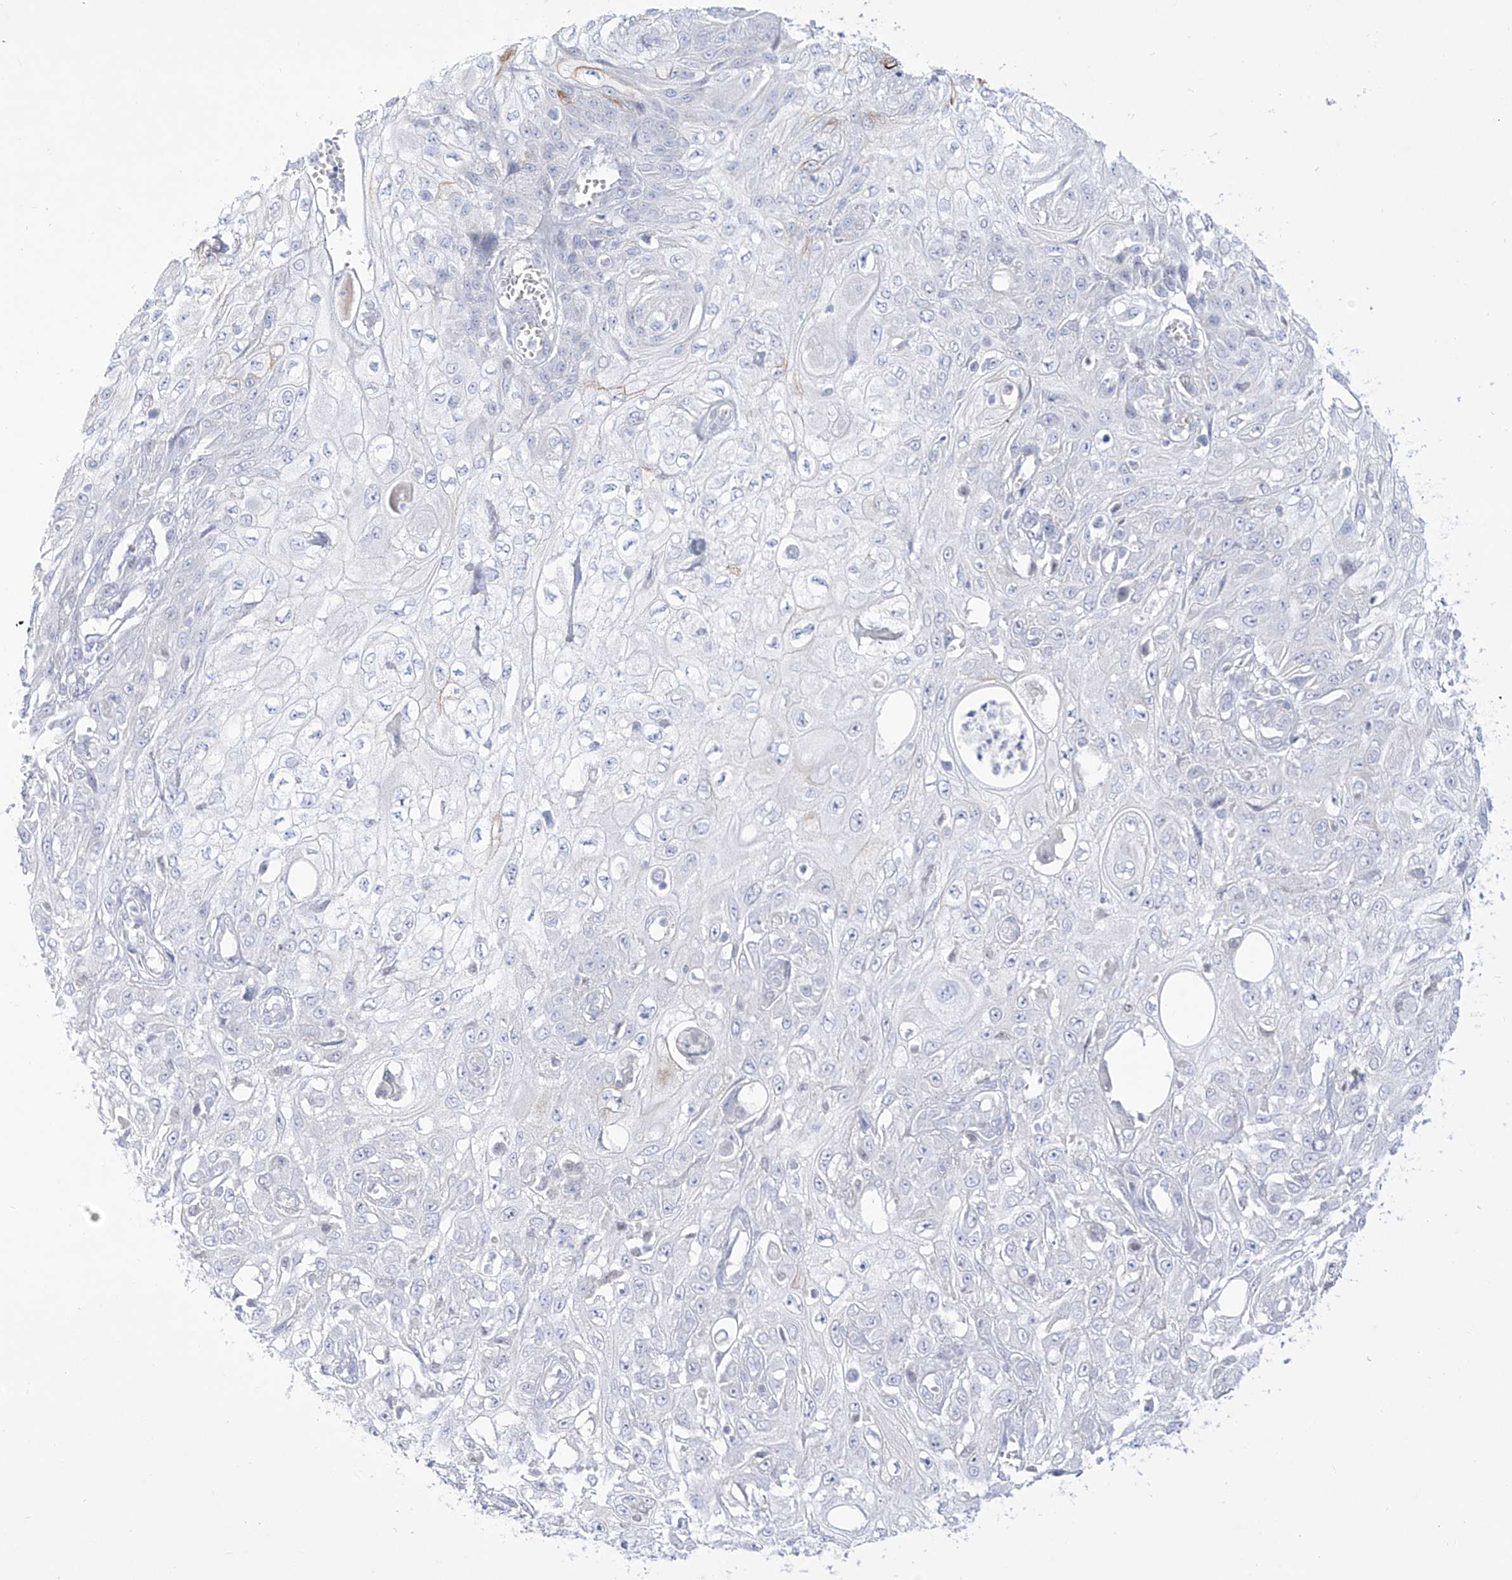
{"staining": {"intensity": "negative", "quantity": "none", "location": "none"}, "tissue": "skin cancer", "cell_type": "Tumor cells", "image_type": "cancer", "snomed": [{"axis": "morphology", "description": "Squamous cell carcinoma, NOS"}, {"axis": "morphology", "description": "Squamous cell carcinoma, metastatic, NOS"}, {"axis": "topography", "description": "Skin"}, {"axis": "topography", "description": "Lymph node"}], "caption": "Immunohistochemical staining of metastatic squamous cell carcinoma (skin) exhibits no significant staining in tumor cells.", "gene": "DMKN", "patient": {"sex": "male", "age": 75}}